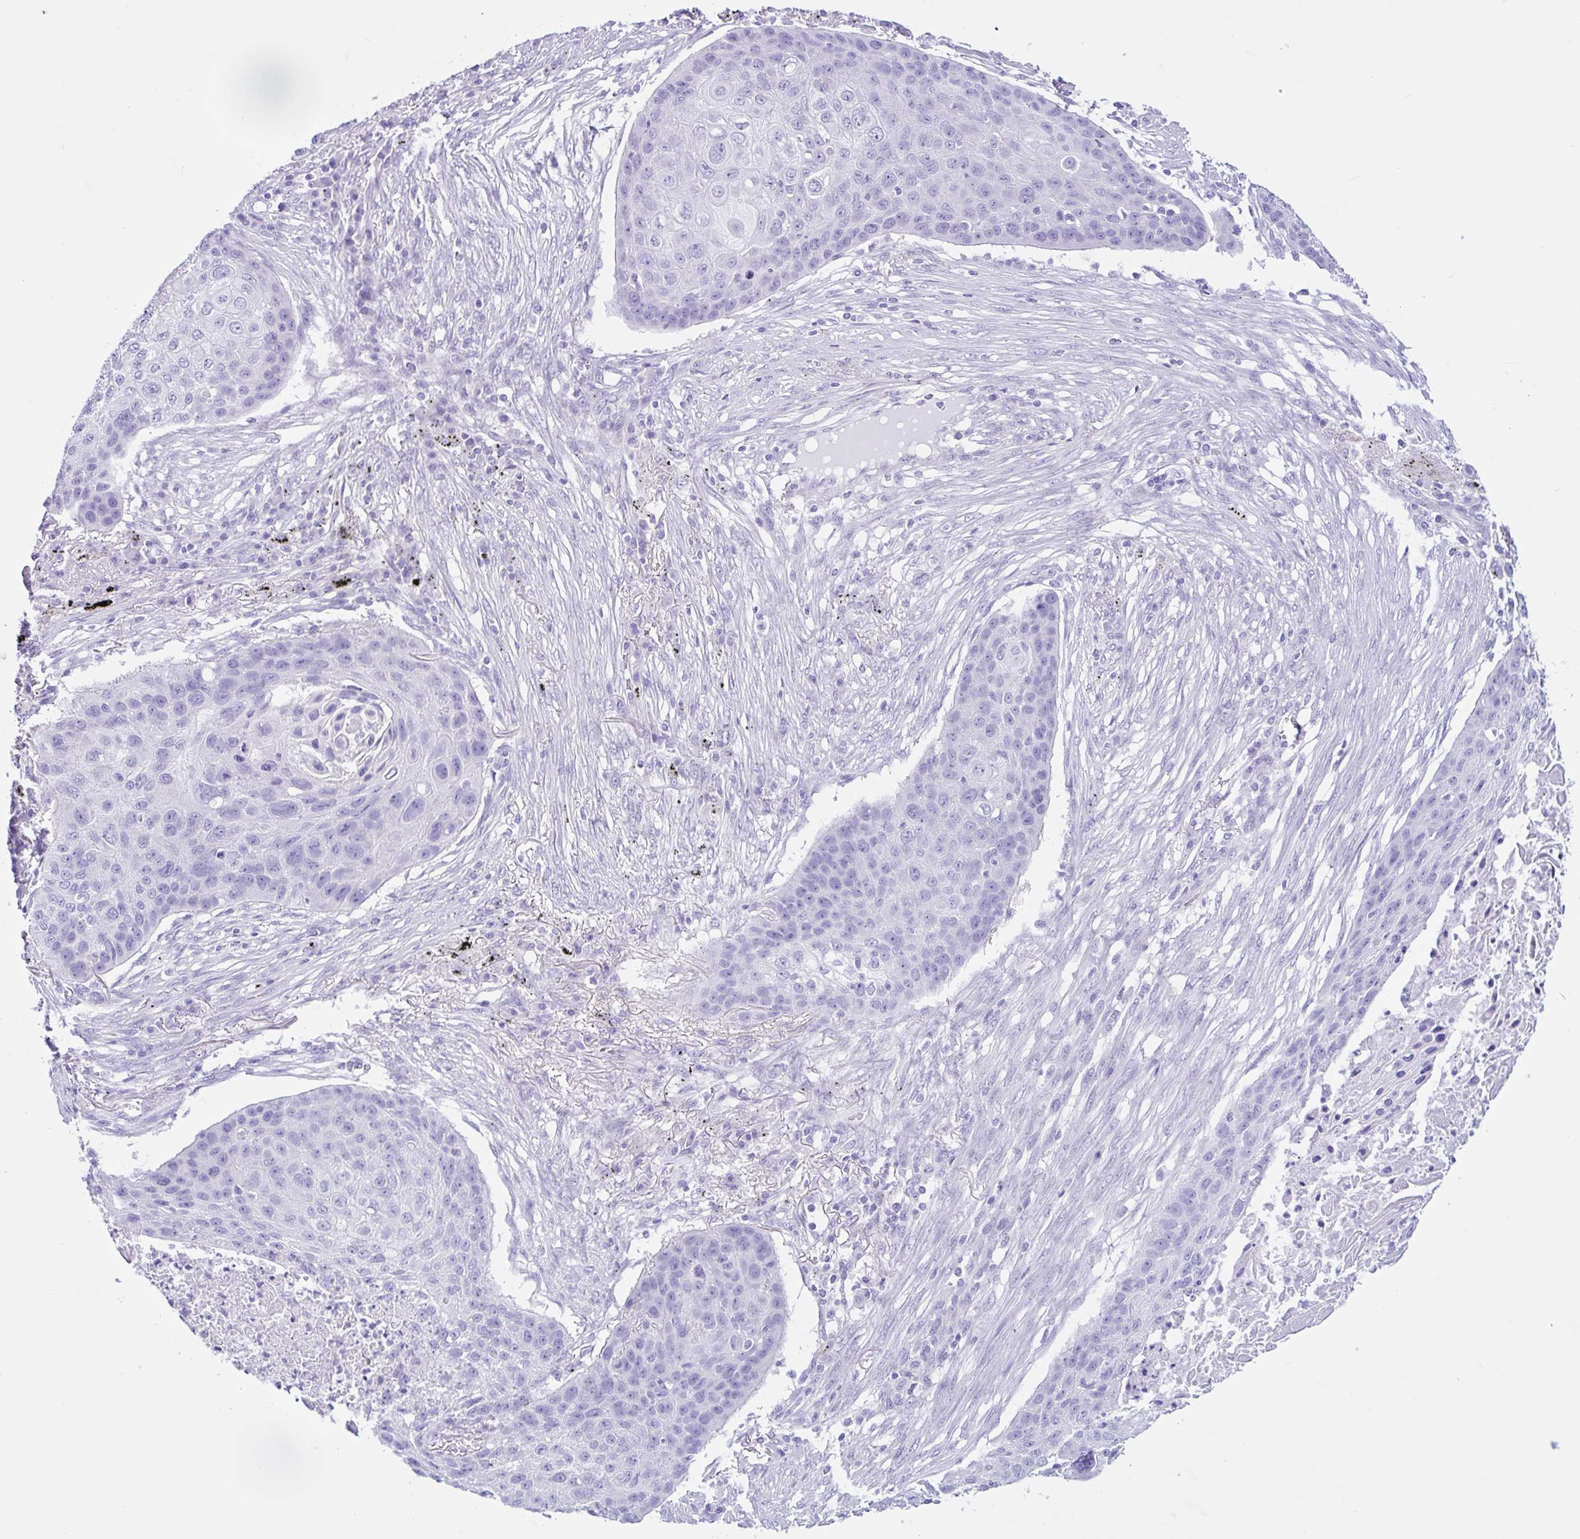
{"staining": {"intensity": "negative", "quantity": "none", "location": "none"}, "tissue": "lung cancer", "cell_type": "Tumor cells", "image_type": "cancer", "snomed": [{"axis": "morphology", "description": "Squamous cell carcinoma, NOS"}, {"axis": "topography", "description": "Lung"}], "caption": "An immunohistochemistry (IHC) histopathology image of squamous cell carcinoma (lung) is shown. There is no staining in tumor cells of squamous cell carcinoma (lung).", "gene": "CYP19A1", "patient": {"sex": "female", "age": 63}}